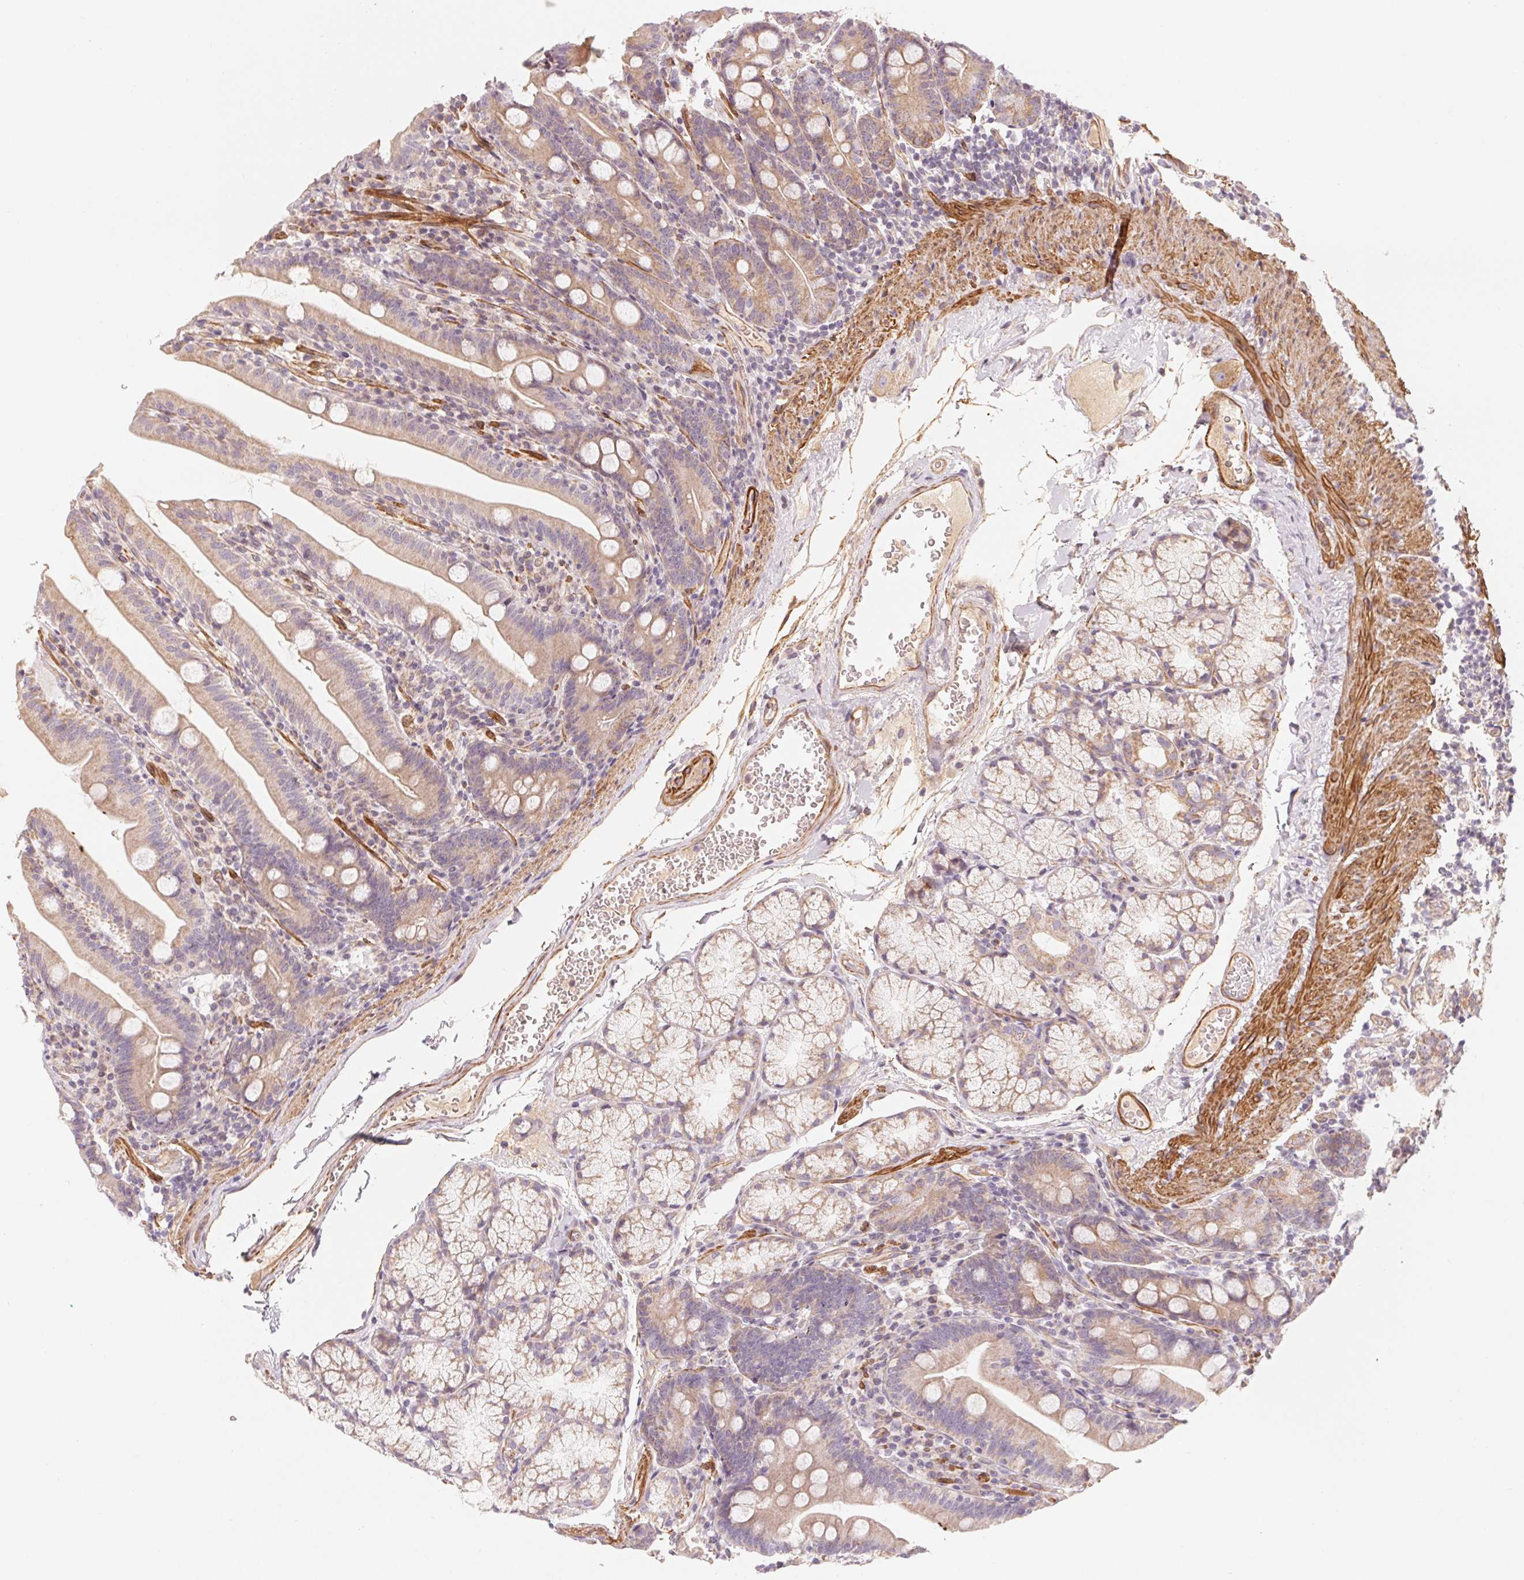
{"staining": {"intensity": "moderate", "quantity": "25%-75%", "location": "cytoplasmic/membranous"}, "tissue": "duodenum", "cell_type": "Glandular cells", "image_type": "normal", "snomed": [{"axis": "morphology", "description": "Normal tissue, NOS"}, {"axis": "topography", "description": "Duodenum"}], "caption": "Duodenum stained with immunohistochemistry shows moderate cytoplasmic/membranous expression in approximately 25%-75% of glandular cells. (DAB = brown stain, brightfield microscopy at high magnification).", "gene": "CCDC112", "patient": {"sex": "female", "age": 67}}